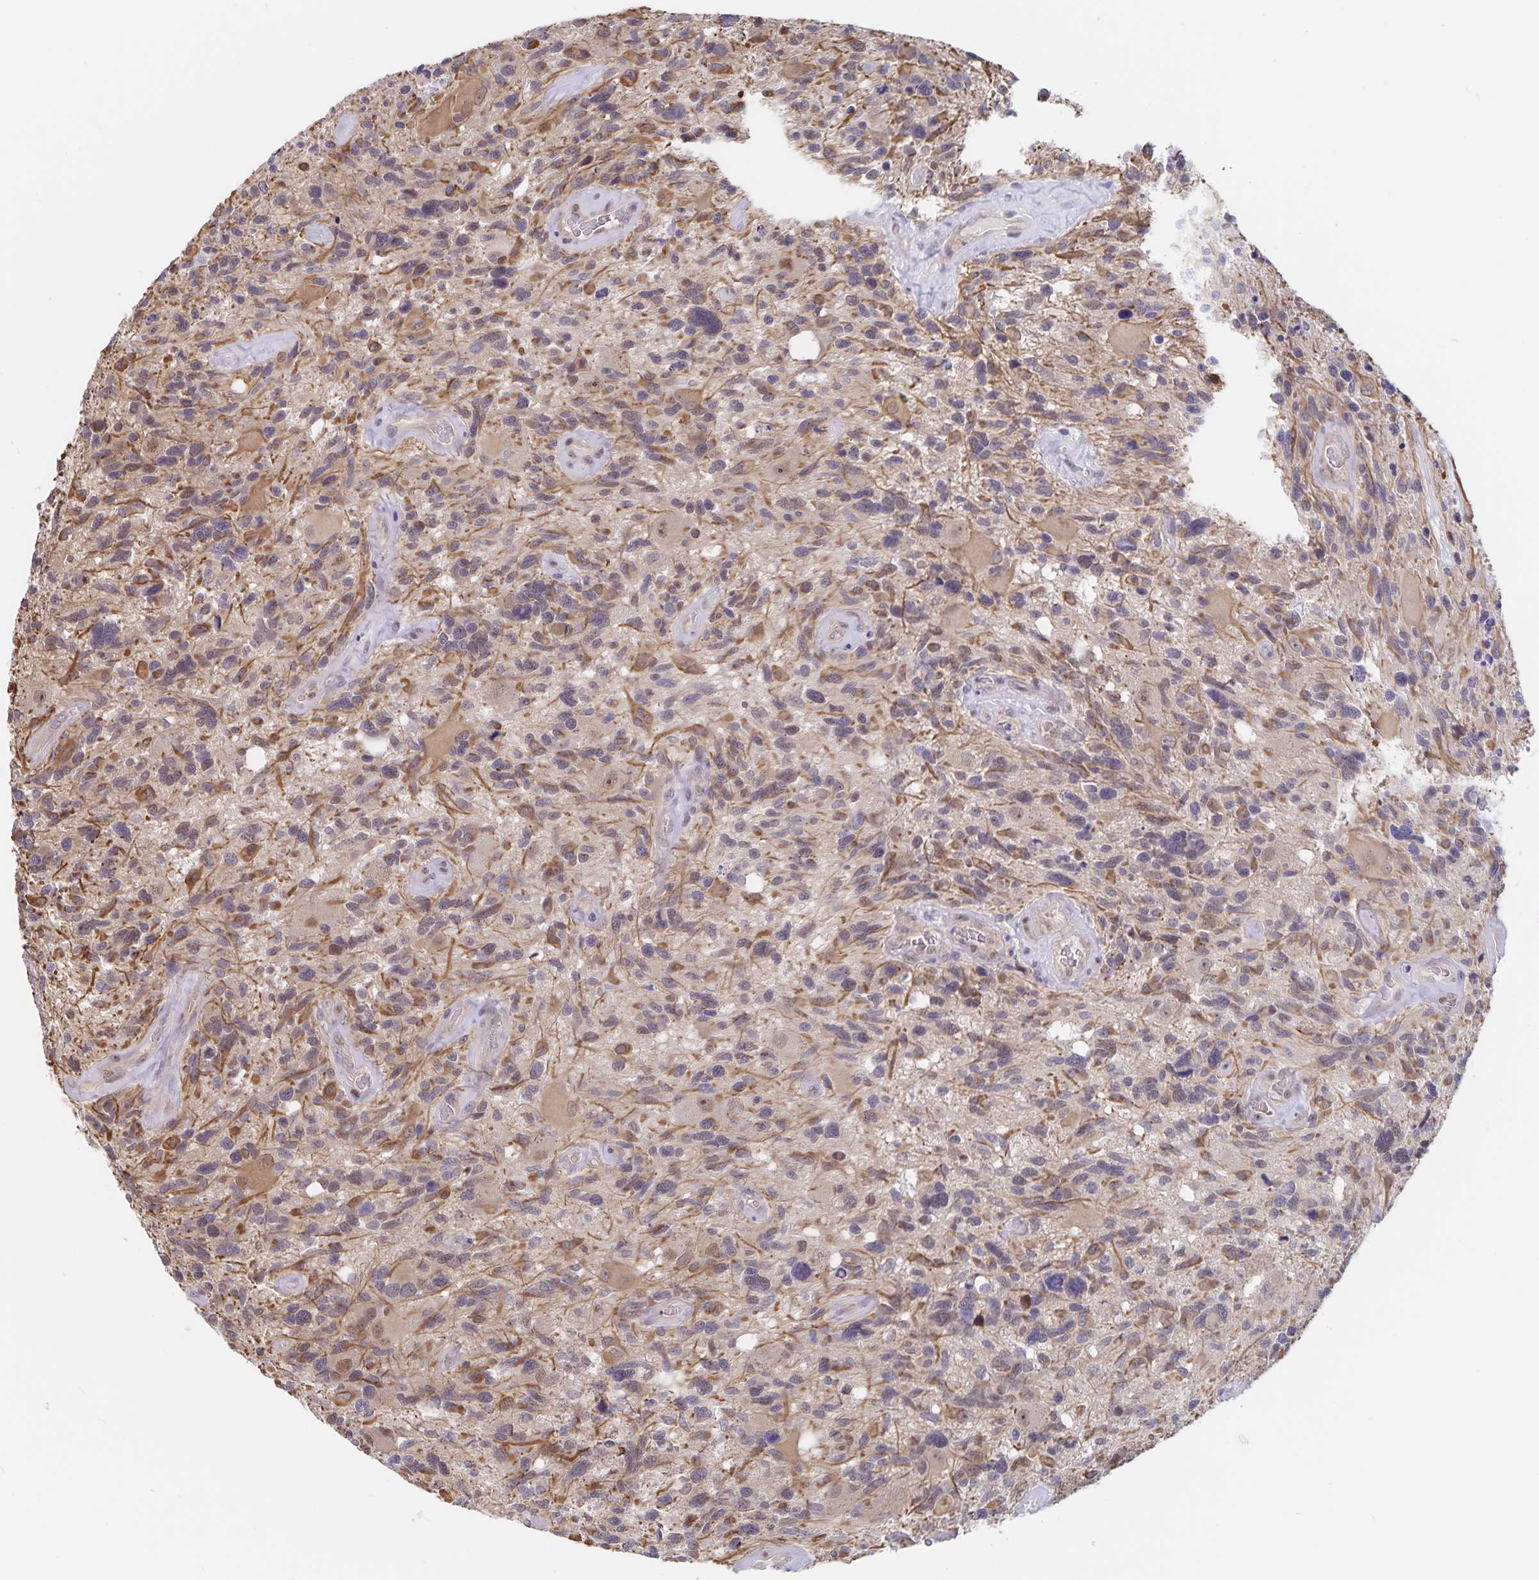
{"staining": {"intensity": "moderate", "quantity": "<25%", "location": "cytoplasmic/membranous"}, "tissue": "glioma", "cell_type": "Tumor cells", "image_type": "cancer", "snomed": [{"axis": "morphology", "description": "Glioma, malignant, High grade"}, {"axis": "topography", "description": "Brain"}], "caption": "Approximately <25% of tumor cells in glioma demonstrate moderate cytoplasmic/membranous protein staining as visualized by brown immunohistochemical staining.", "gene": "BAG6", "patient": {"sex": "male", "age": 49}}